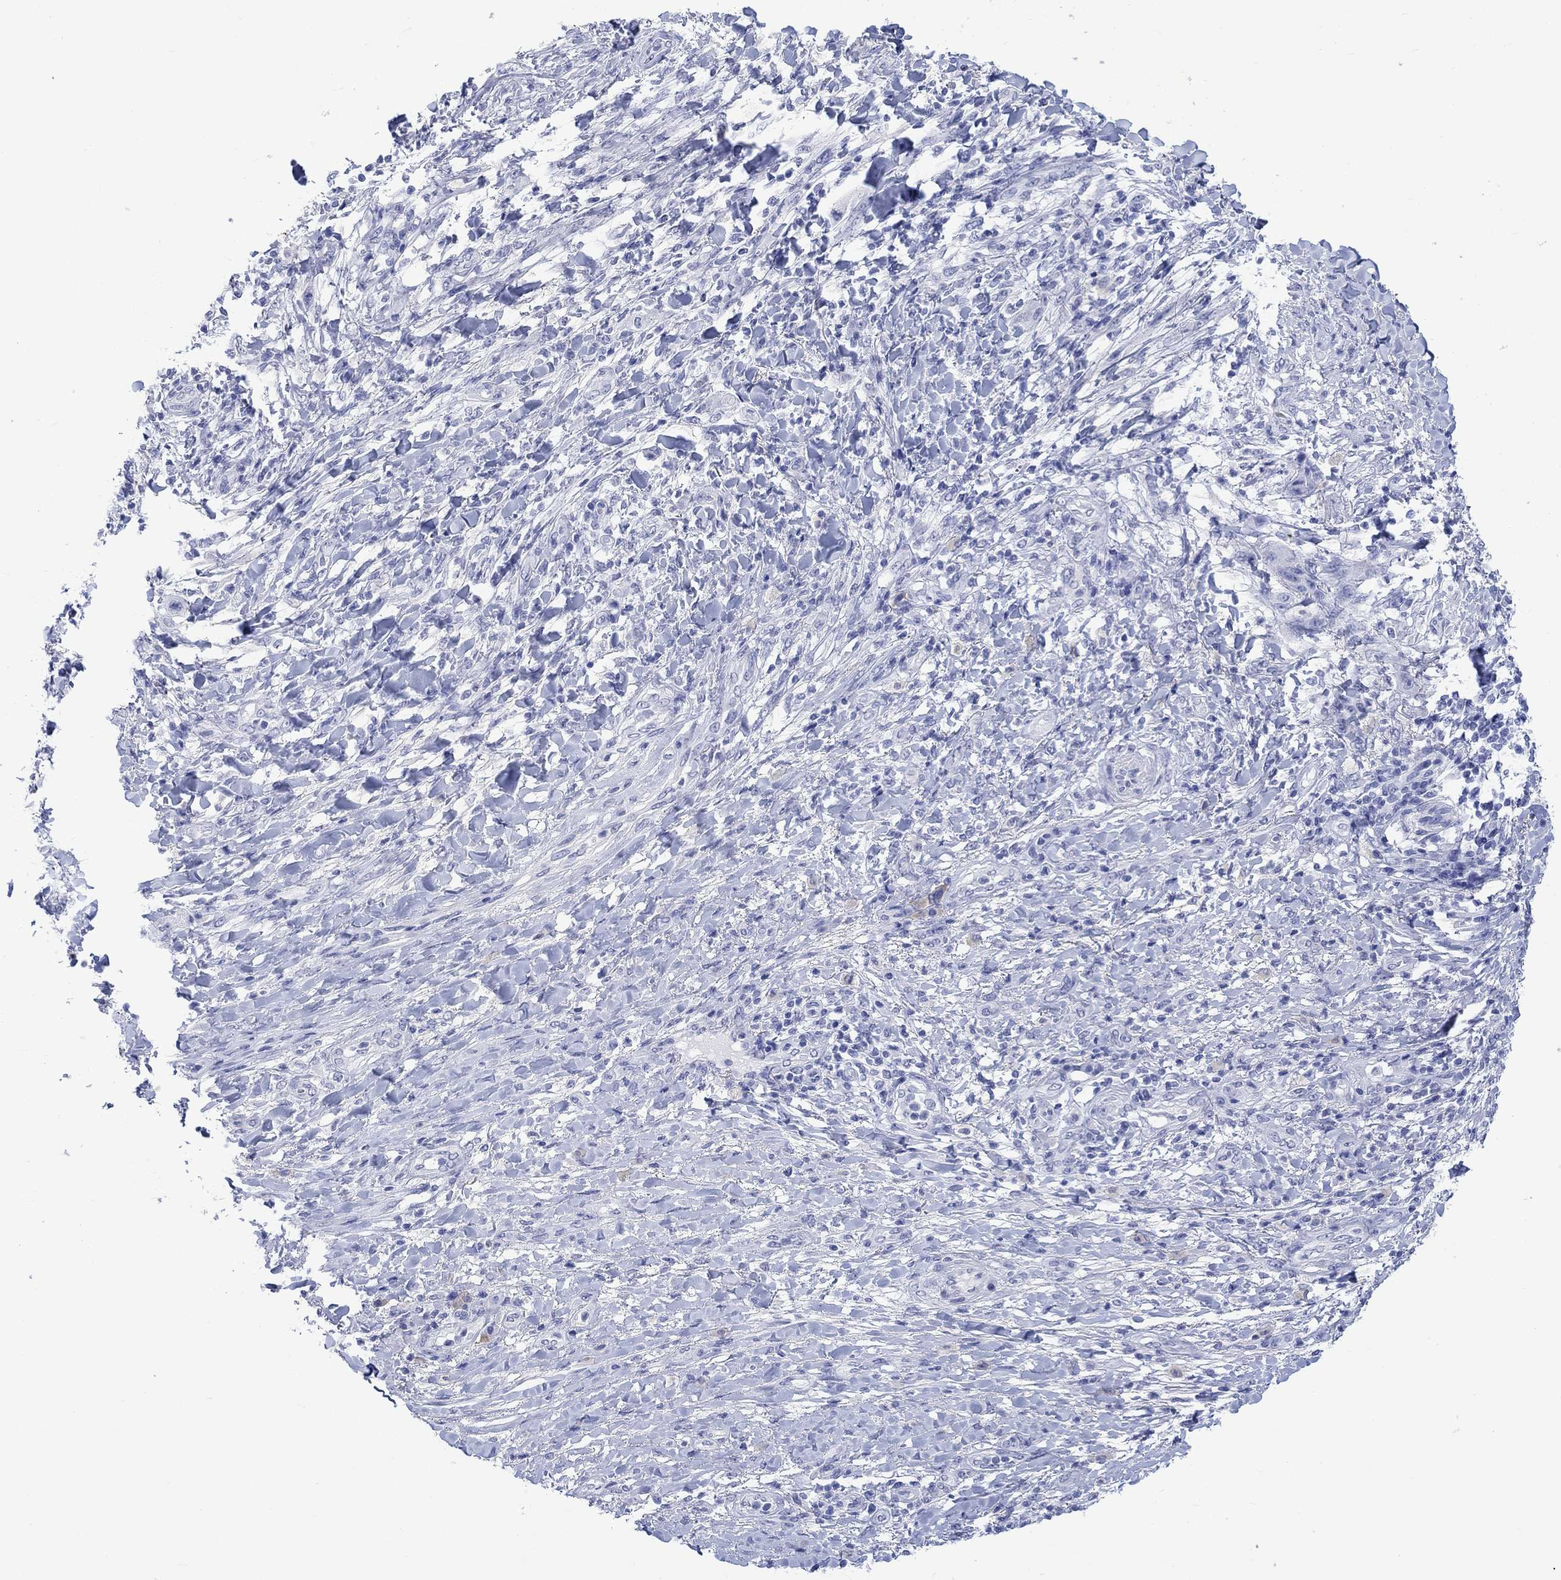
{"staining": {"intensity": "negative", "quantity": "none", "location": "none"}, "tissue": "skin cancer", "cell_type": "Tumor cells", "image_type": "cancer", "snomed": [{"axis": "morphology", "description": "Squamous cell carcinoma, NOS"}, {"axis": "topography", "description": "Skin"}], "caption": "Tumor cells show no significant staining in skin cancer.", "gene": "MSI1", "patient": {"sex": "male", "age": 62}}